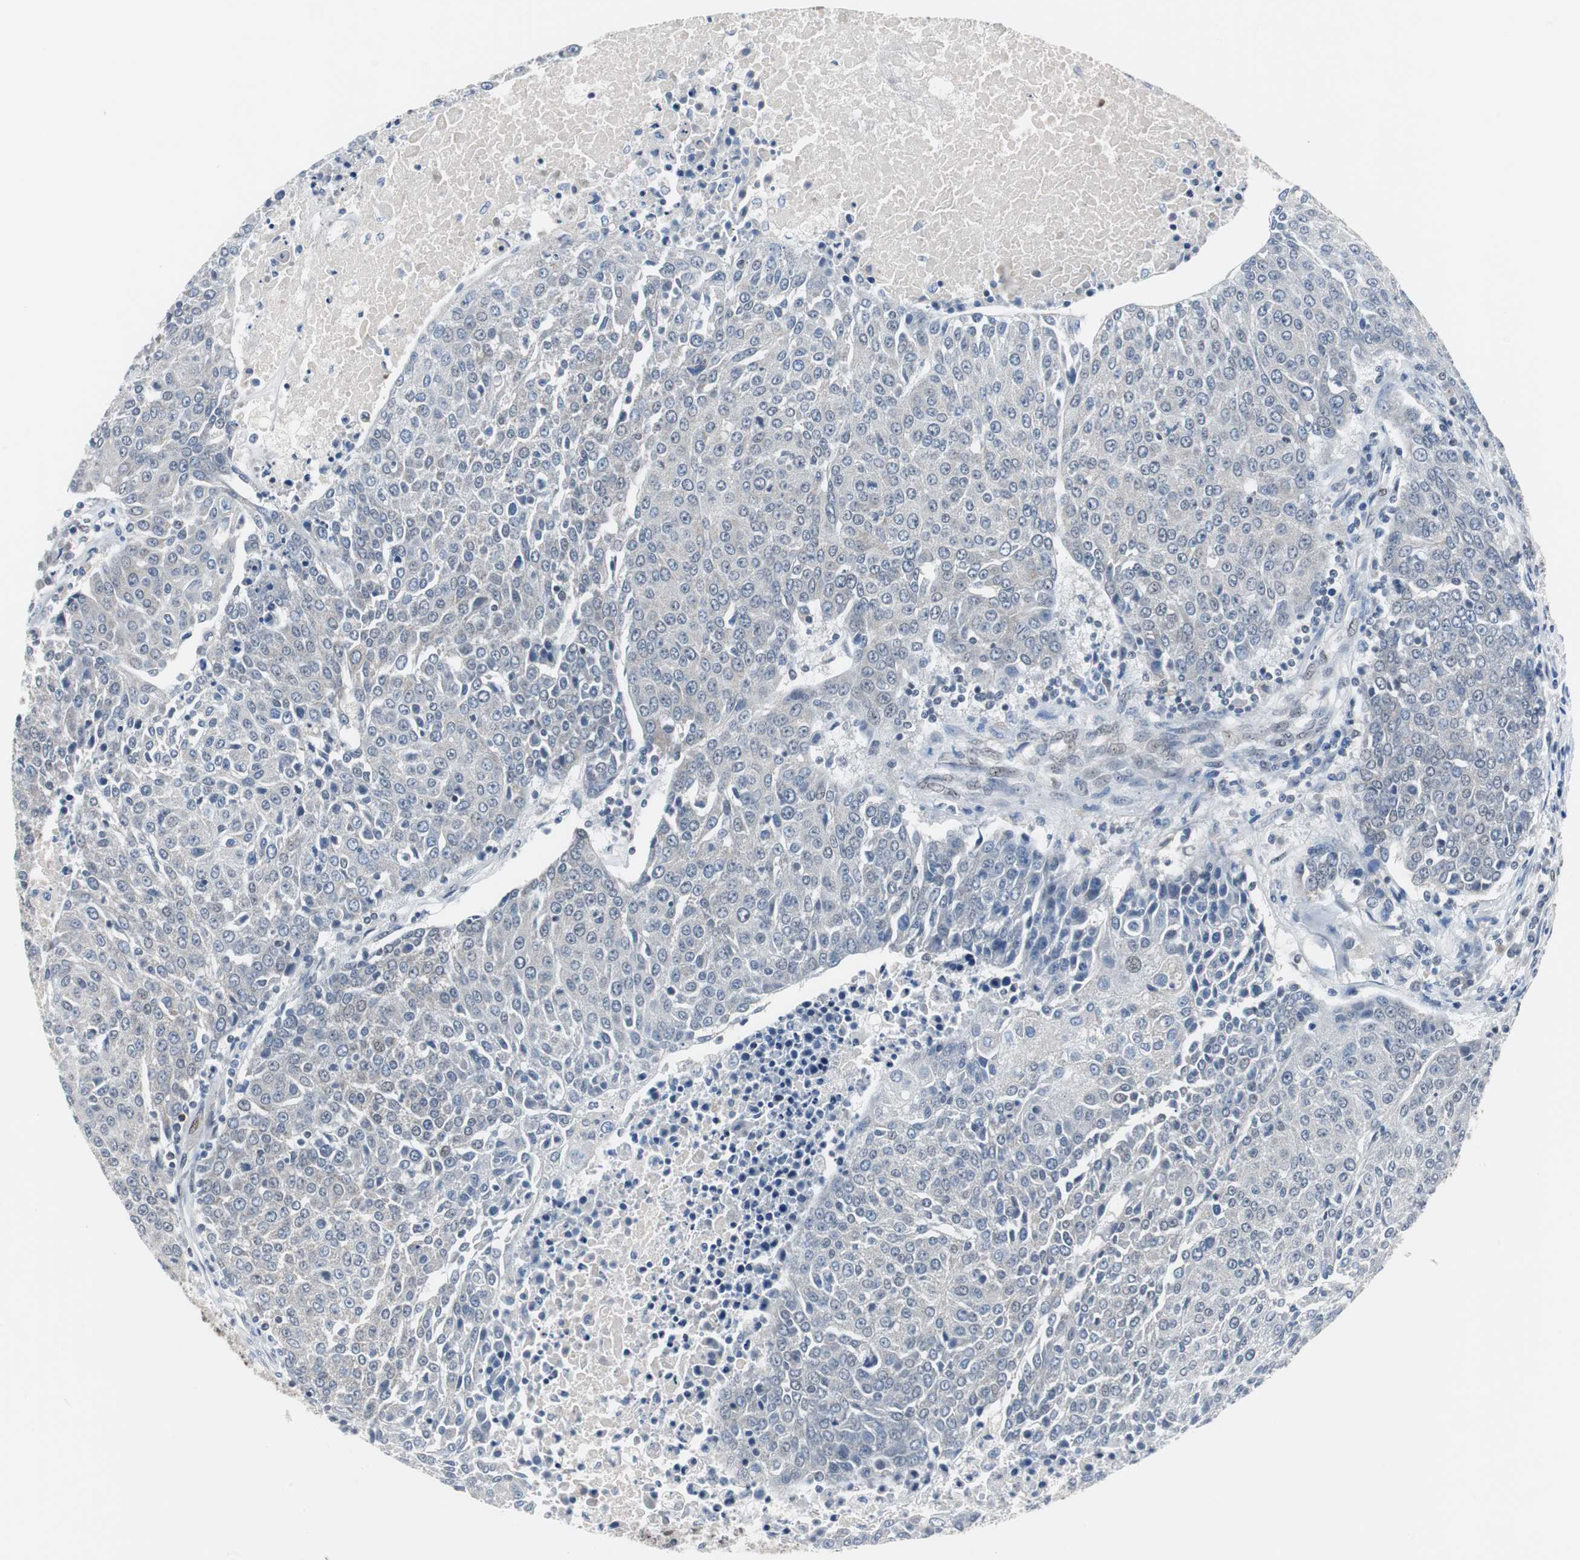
{"staining": {"intensity": "negative", "quantity": "none", "location": "none"}, "tissue": "urothelial cancer", "cell_type": "Tumor cells", "image_type": "cancer", "snomed": [{"axis": "morphology", "description": "Urothelial carcinoma, High grade"}, {"axis": "topography", "description": "Urinary bladder"}], "caption": "High magnification brightfield microscopy of urothelial cancer stained with DAB (3,3'-diaminobenzidine) (brown) and counterstained with hematoxylin (blue): tumor cells show no significant expression. The staining was performed using DAB to visualize the protein expression in brown, while the nuclei were stained in blue with hematoxylin (Magnification: 20x).", "gene": "ZHX2", "patient": {"sex": "female", "age": 85}}